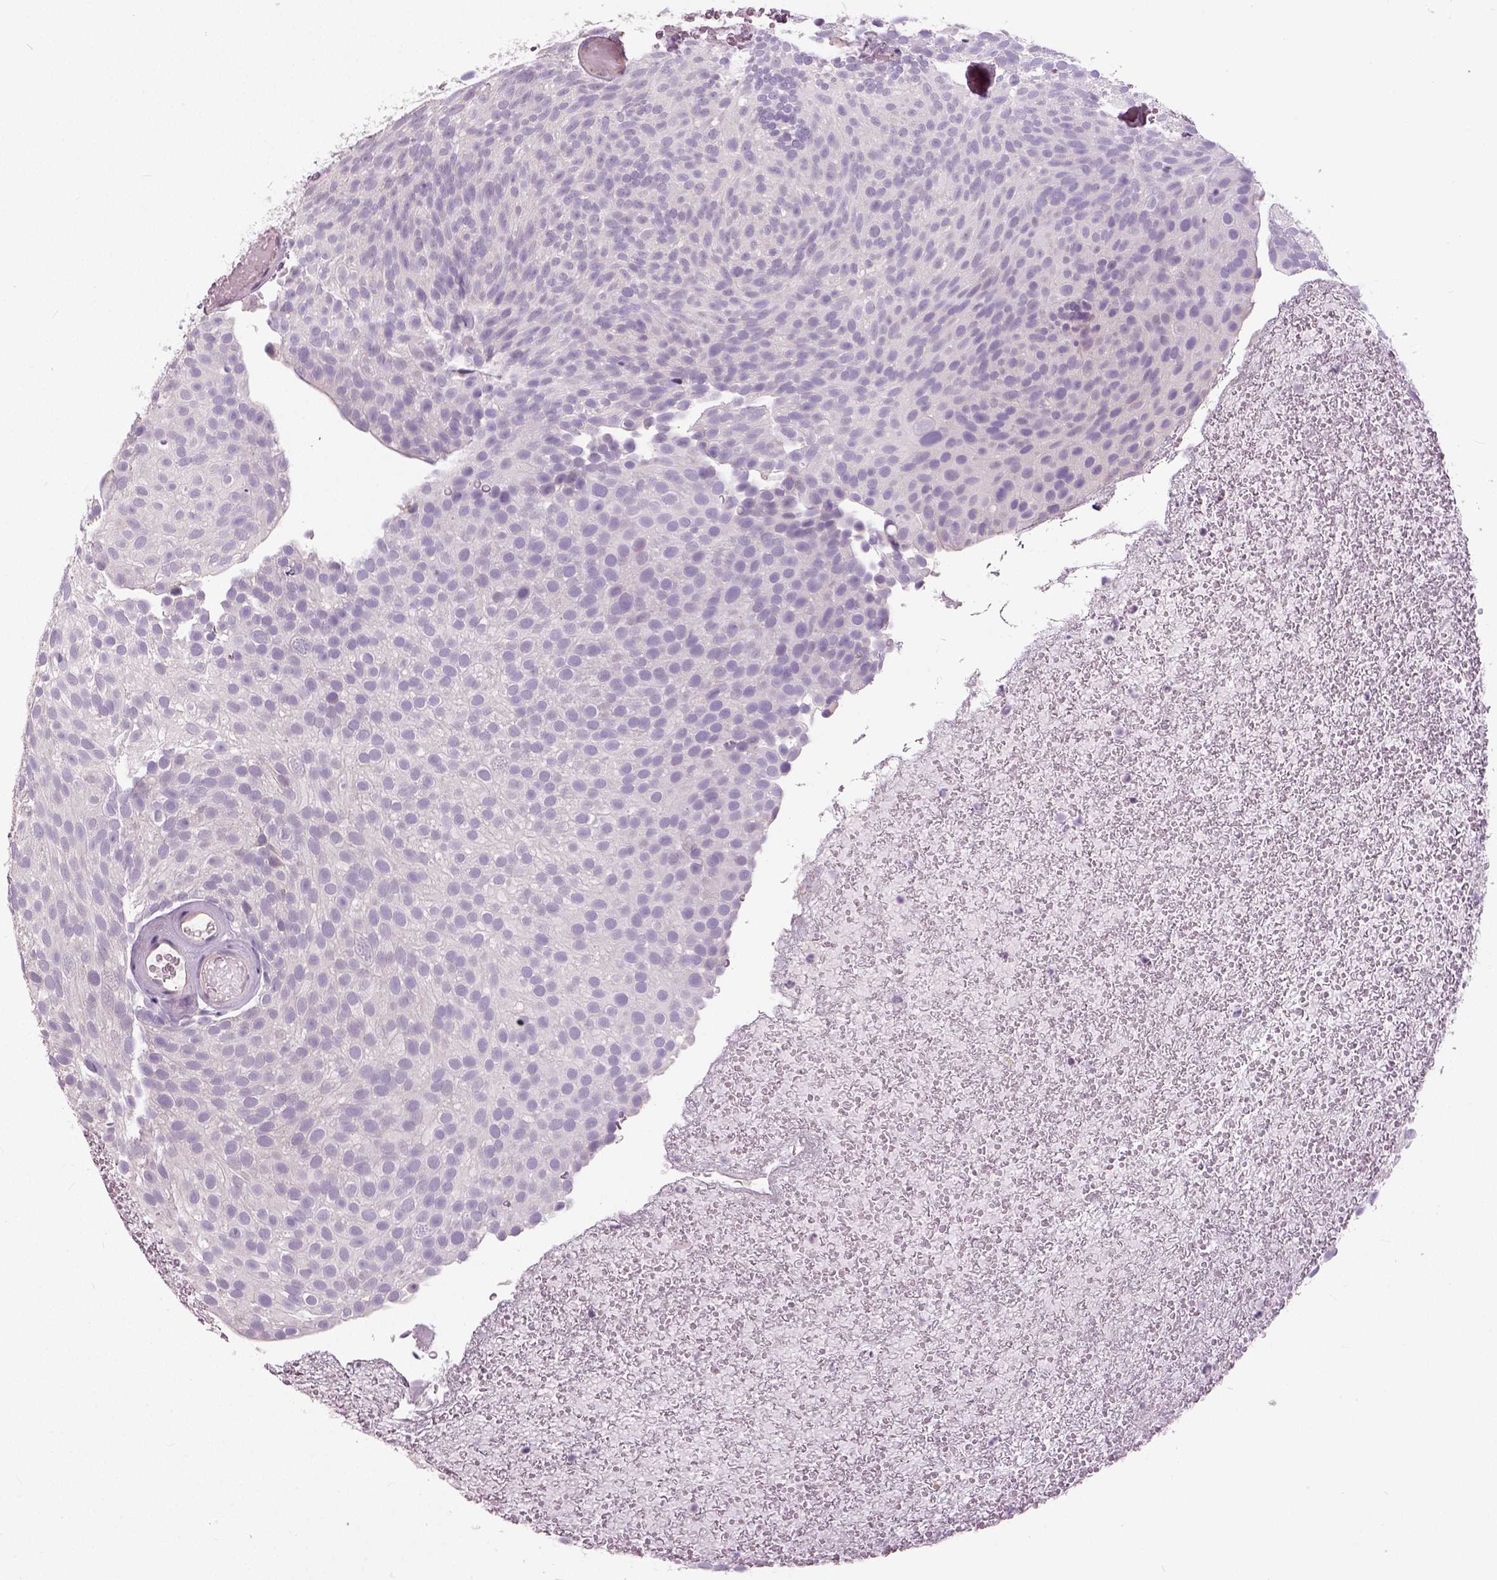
{"staining": {"intensity": "negative", "quantity": "none", "location": "none"}, "tissue": "urothelial cancer", "cell_type": "Tumor cells", "image_type": "cancer", "snomed": [{"axis": "morphology", "description": "Urothelial carcinoma, Low grade"}, {"axis": "topography", "description": "Urinary bladder"}], "caption": "This is an immunohistochemistry (IHC) micrograph of urothelial cancer. There is no expression in tumor cells.", "gene": "NECAB1", "patient": {"sex": "male", "age": 78}}